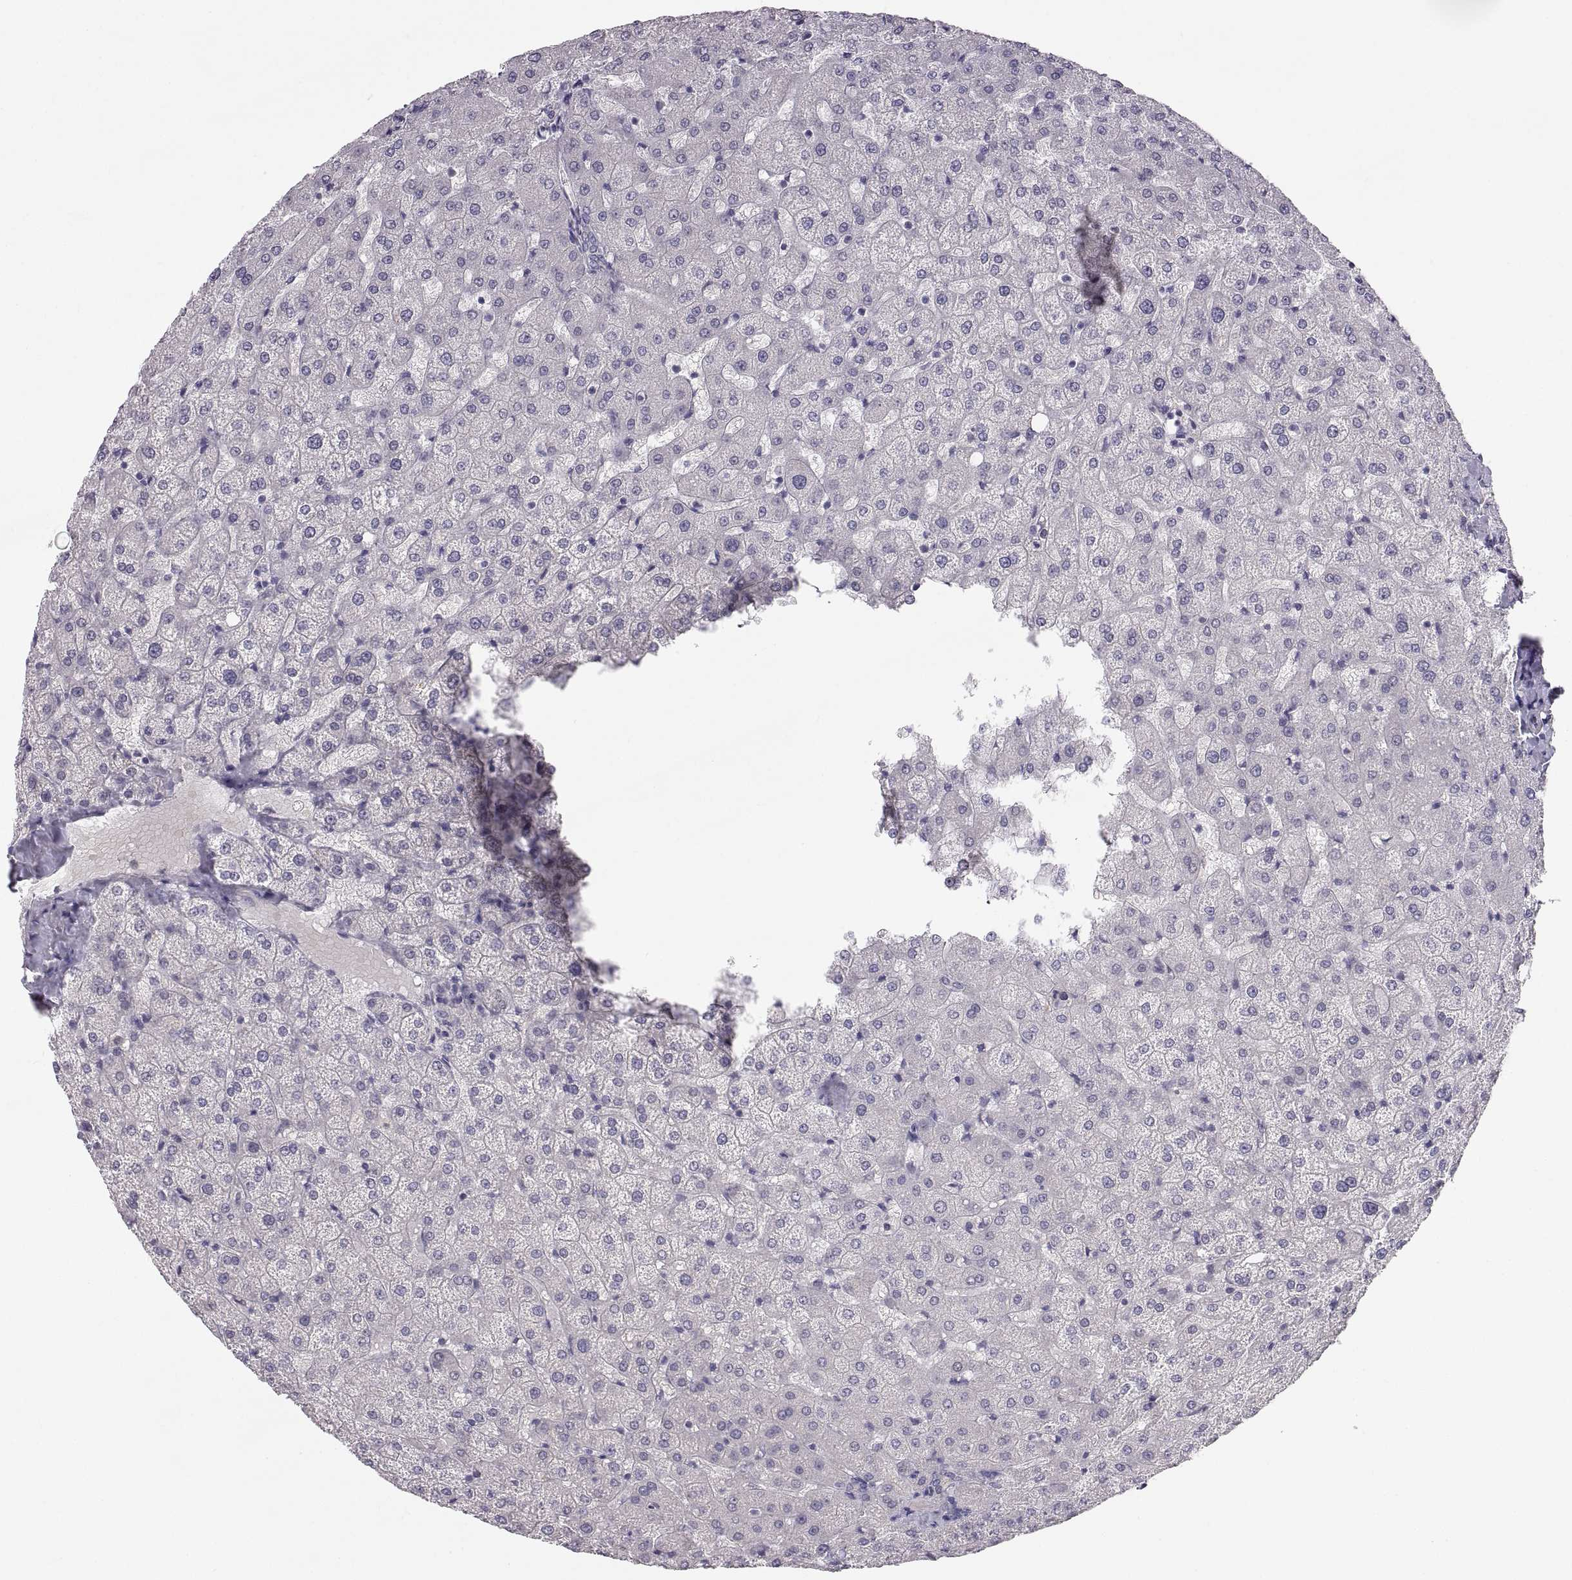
{"staining": {"intensity": "negative", "quantity": "none", "location": "none"}, "tissue": "liver", "cell_type": "Cholangiocytes", "image_type": "normal", "snomed": [{"axis": "morphology", "description": "Normal tissue, NOS"}, {"axis": "topography", "description": "Liver"}], "caption": "The IHC micrograph has no significant positivity in cholangiocytes of liver.", "gene": "ZNF185", "patient": {"sex": "female", "age": 50}}